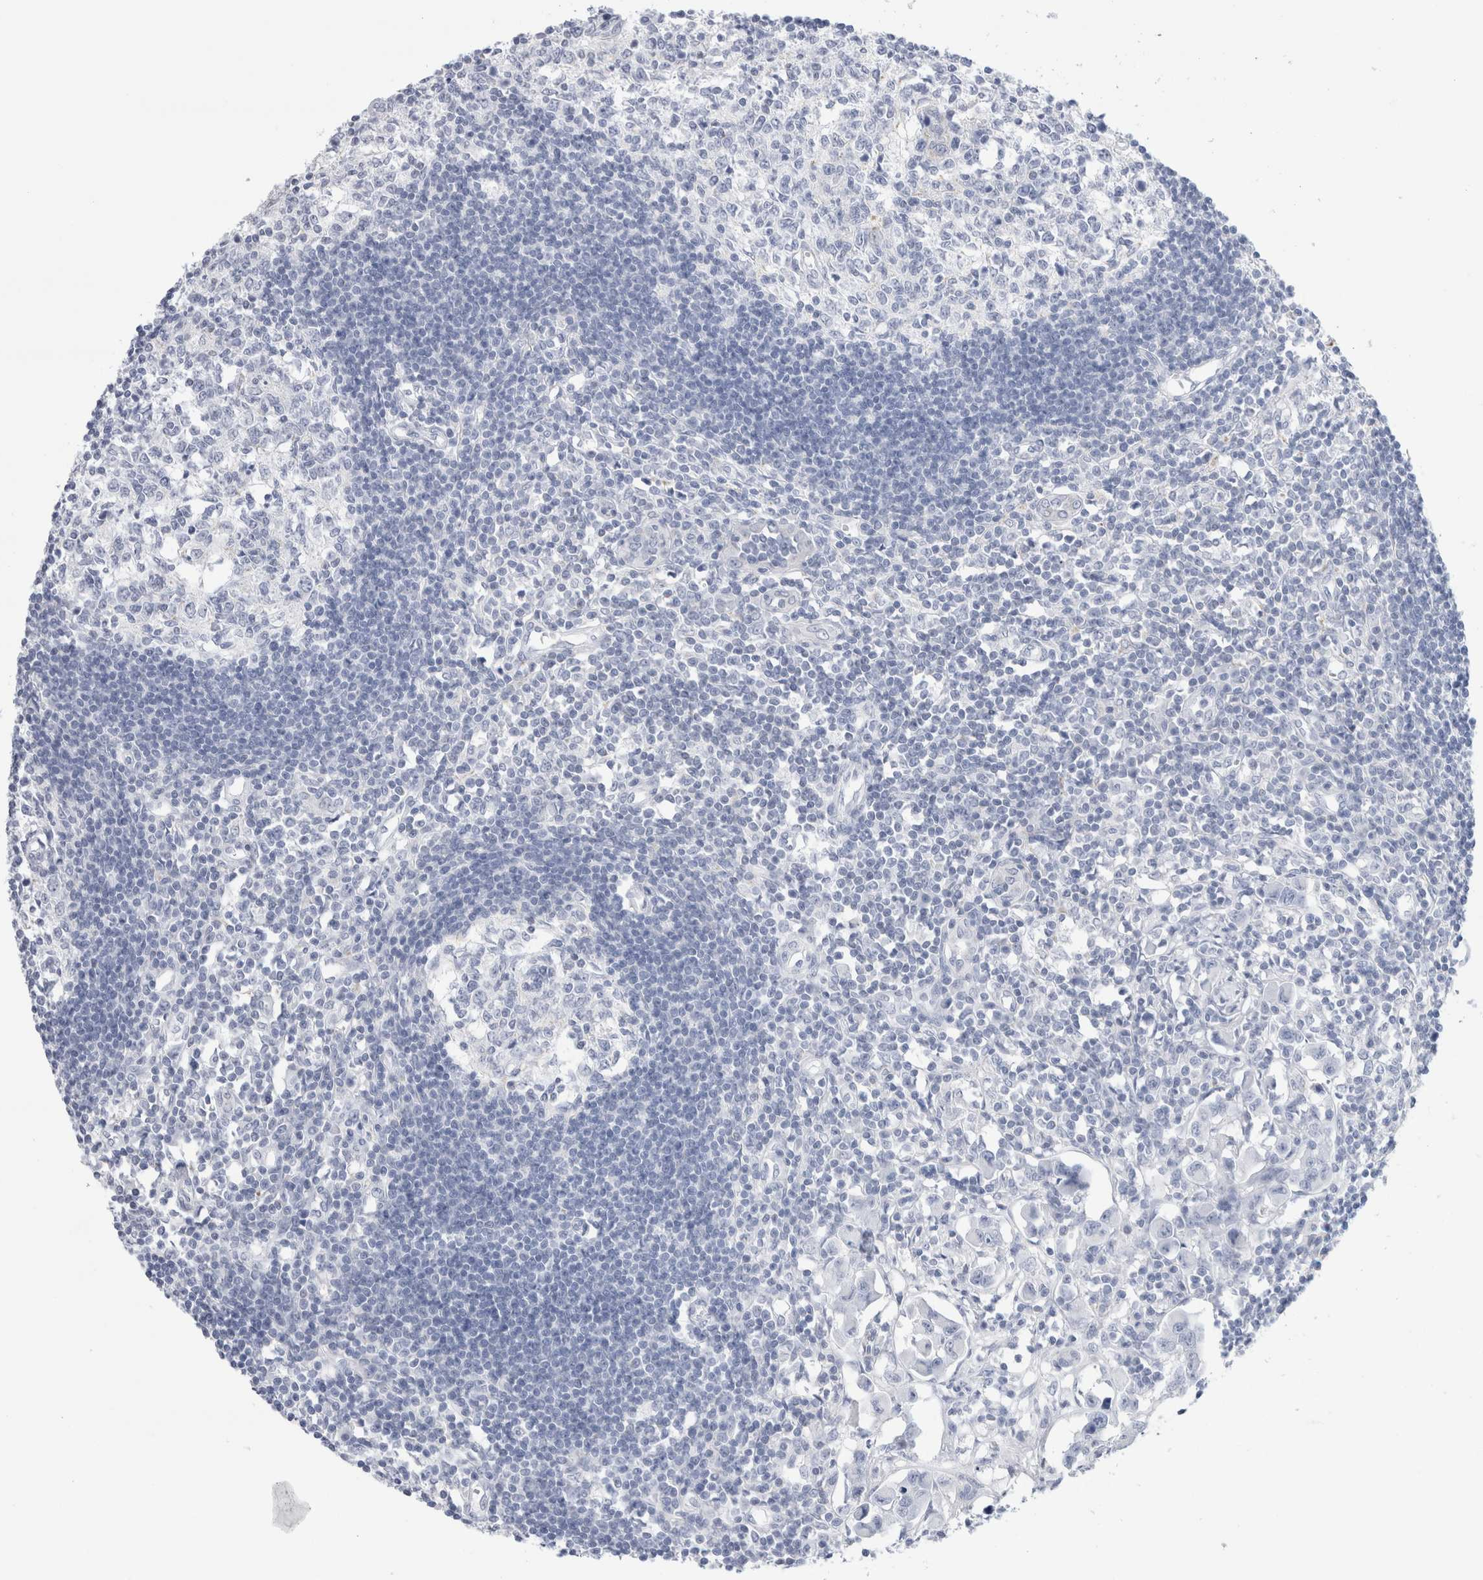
{"staining": {"intensity": "negative", "quantity": "none", "location": "none"}, "tissue": "lymph node", "cell_type": "Germinal center cells", "image_type": "normal", "snomed": [{"axis": "morphology", "description": "Normal tissue, NOS"}, {"axis": "morphology", "description": "Malignant melanoma, Metastatic site"}, {"axis": "topography", "description": "Lymph node"}], "caption": "Immunohistochemistry (IHC) image of benign lymph node: lymph node stained with DAB (3,3'-diaminobenzidine) exhibits no significant protein positivity in germinal center cells.", "gene": "ECHDC2", "patient": {"sex": "male", "age": 41}}